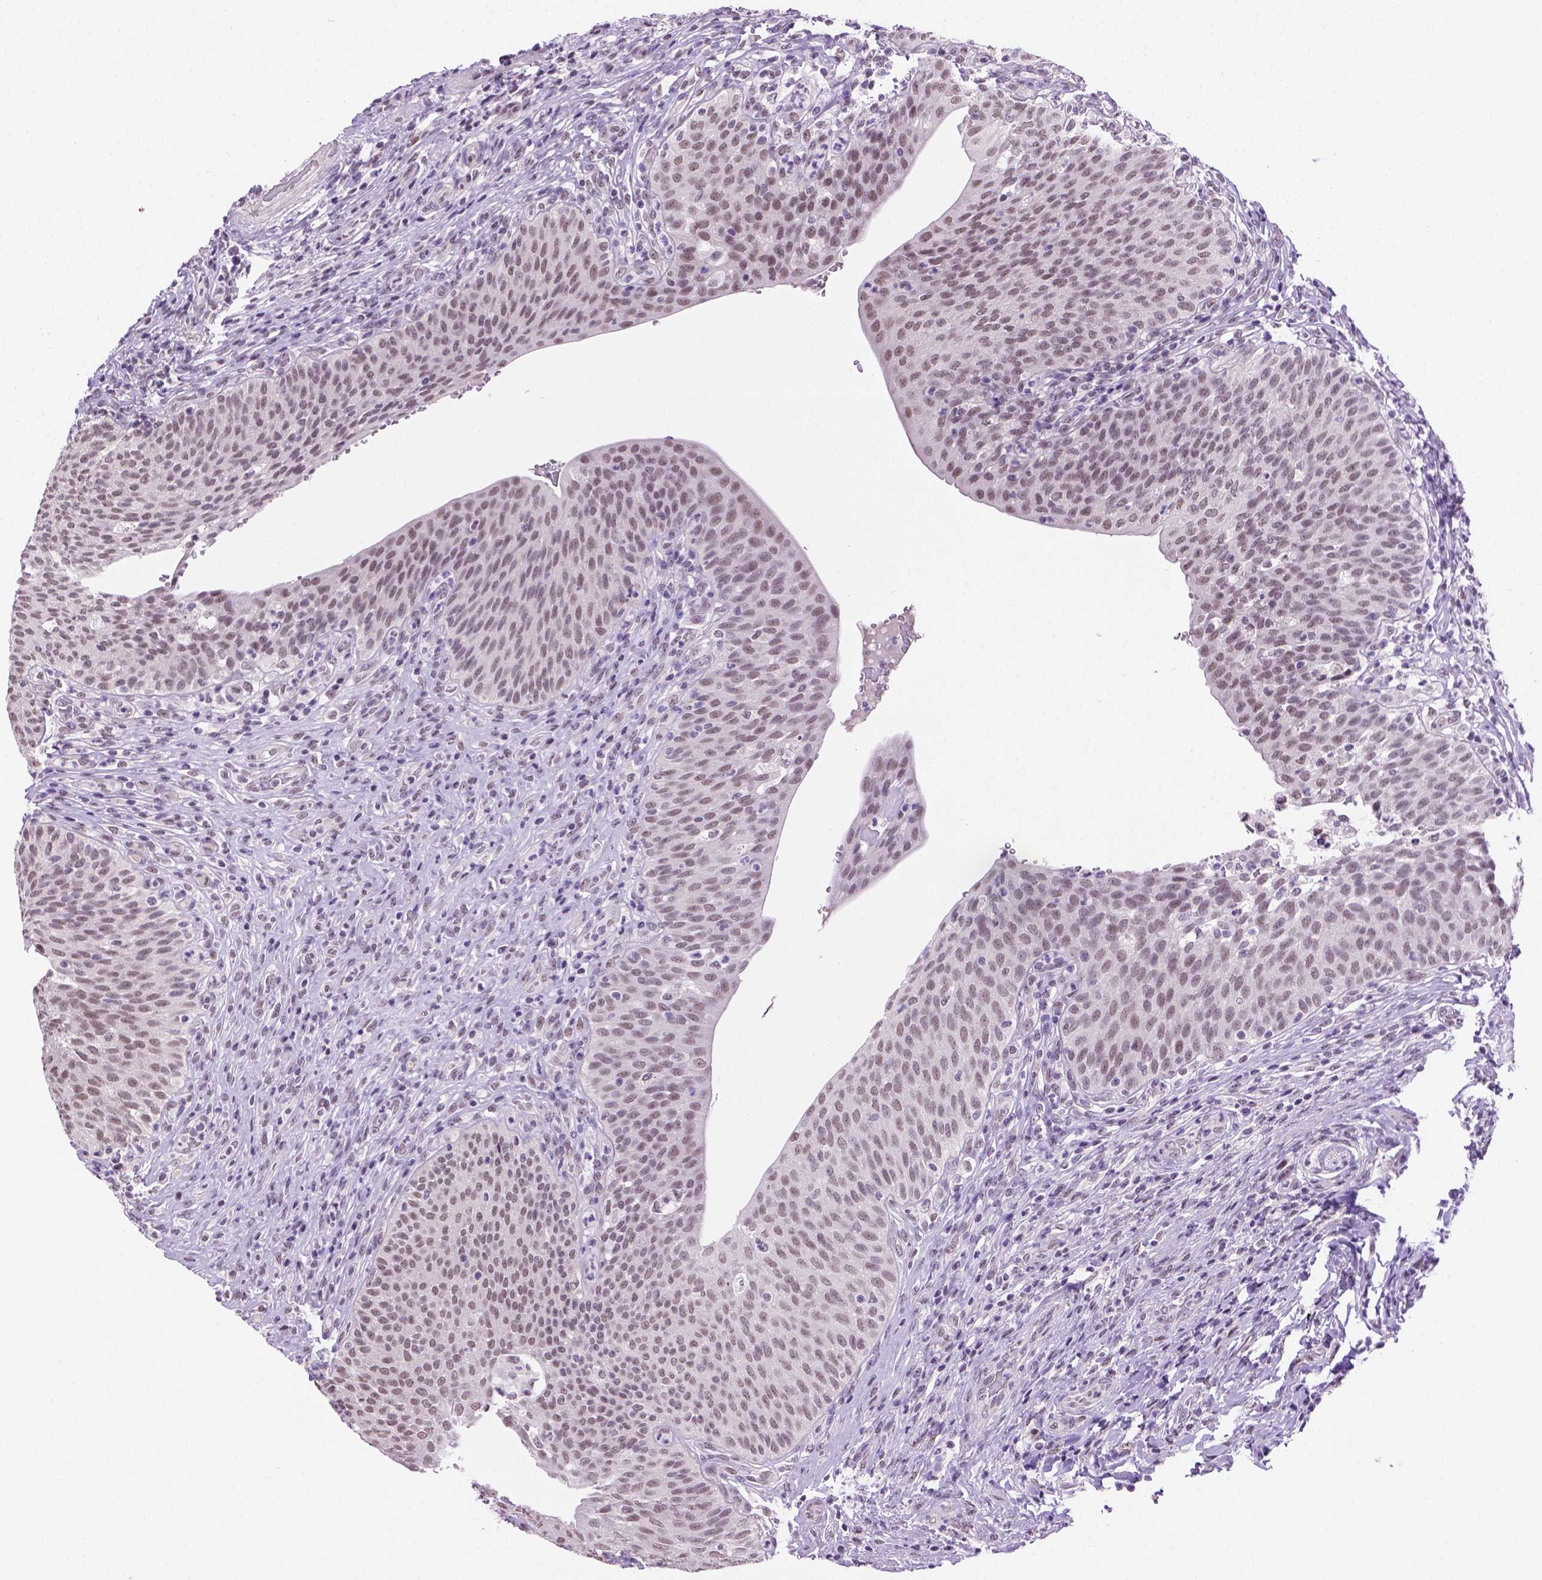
{"staining": {"intensity": "moderate", "quantity": "25%-75%", "location": "nuclear"}, "tissue": "urinary bladder", "cell_type": "Urothelial cells", "image_type": "normal", "snomed": [{"axis": "morphology", "description": "Normal tissue, NOS"}, {"axis": "topography", "description": "Urinary bladder"}, {"axis": "topography", "description": "Peripheral nerve tissue"}], "caption": "IHC of unremarkable urinary bladder exhibits medium levels of moderate nuclear expression in approximately 25%-75% of urothelial cells. The protein is stained brown, and the nuclei are stained in blue (DAB IHC with brightfield microscopy, high magnification).", "gene": "ABI2", "patient": {"sex": "male", "age": 66}}